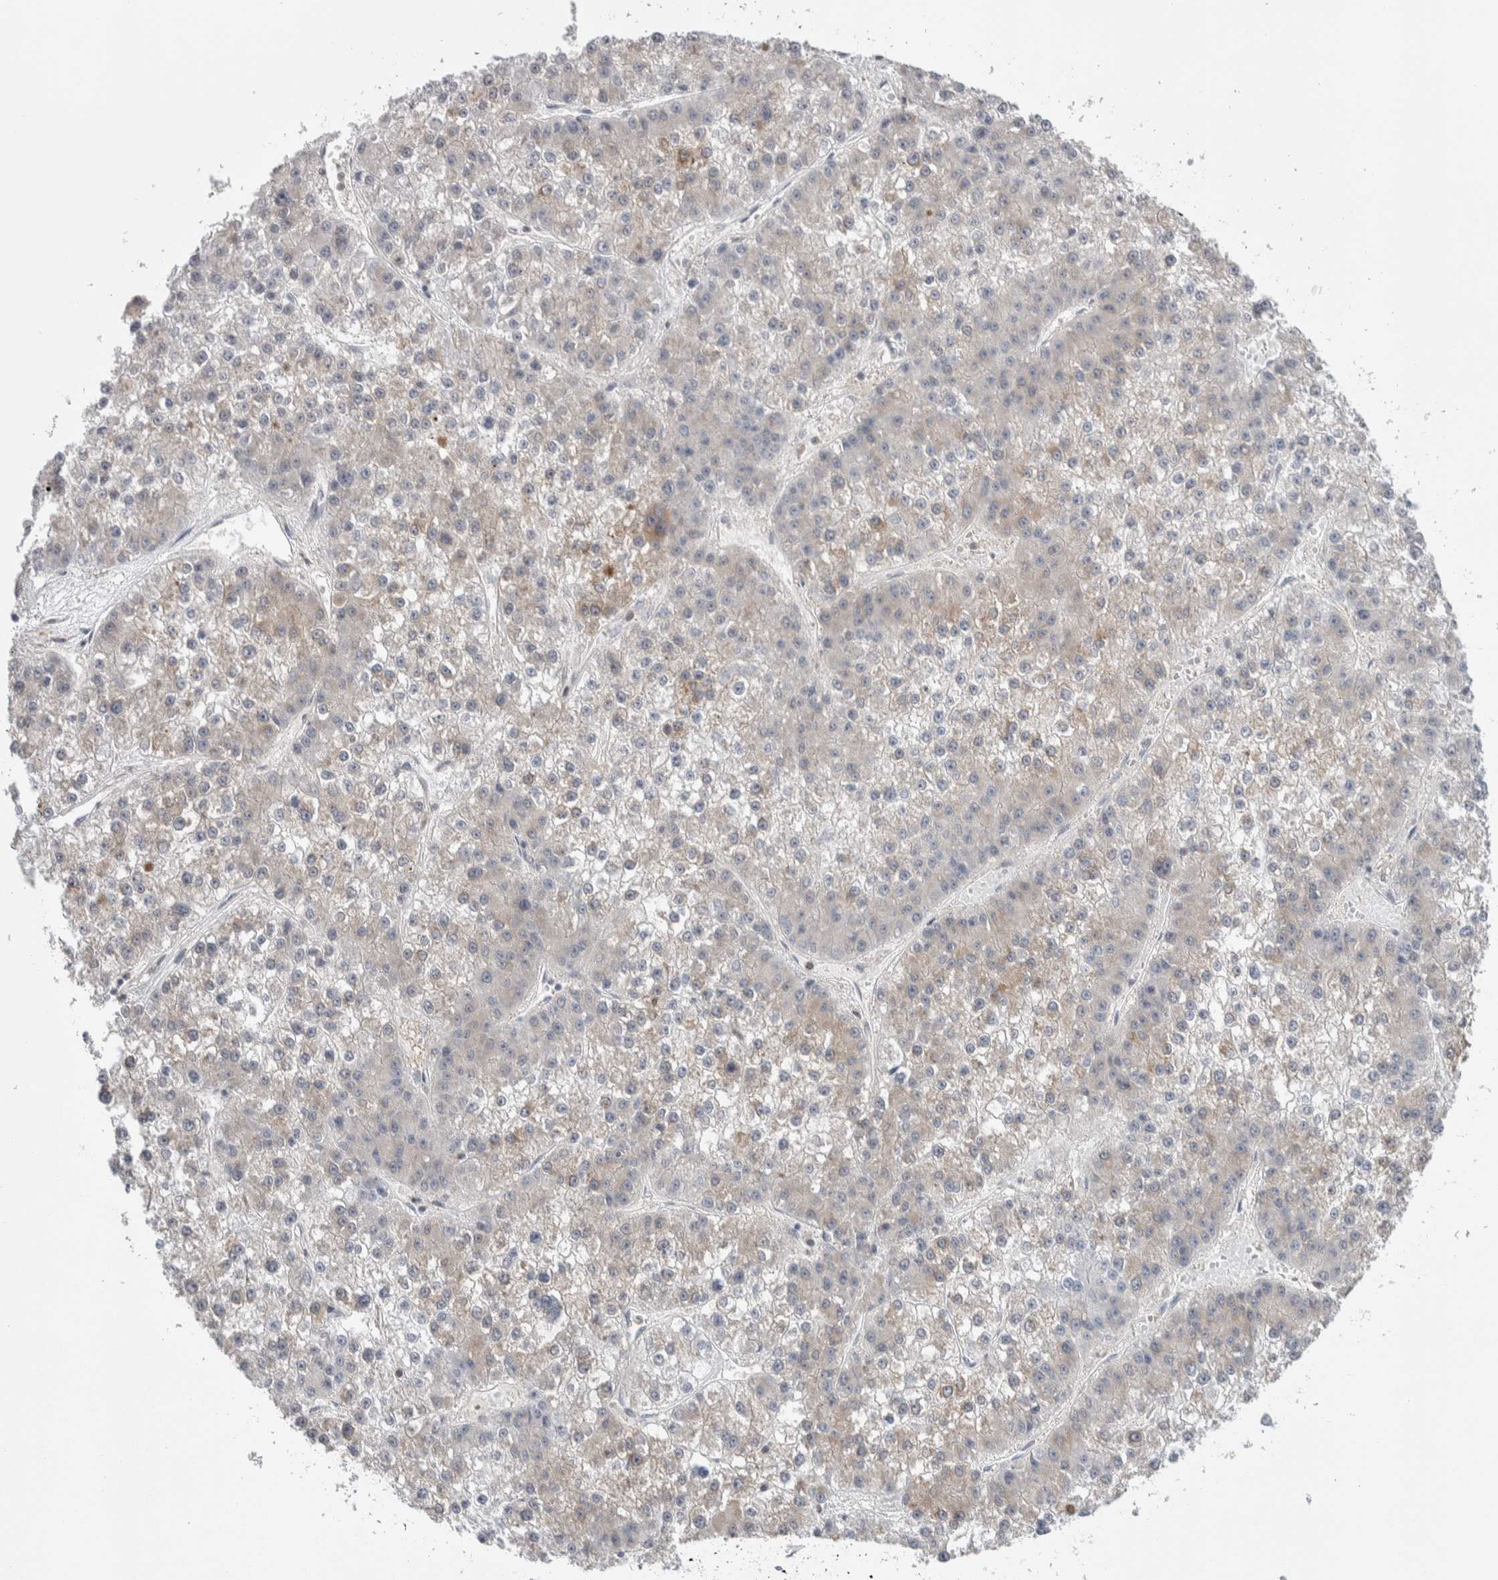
{"staining": {"intensity": "weak", "quantity": "<25%", "location": "cytoplasmic/membranous"}, "tissue": "liver cancer", "cell_type": "Tumor cells", "image_type": "cancer", "snomed": [{"axis": "morphology", "description": "Carcinoma, Hepatocellular, NOS"}, {"axis": "topography", "description": "Liver"}], "caption": "Immunohistochemistry (IHC) image of neoplastic tissue: human hepatocellular carcinoma (liver) stained with DAB (3,3'-diaminobenzidine) reveals no significant protein staining in tumor cells.", "gene": "HTATIP2", "patient": {"sex": "female", "age": 73}}